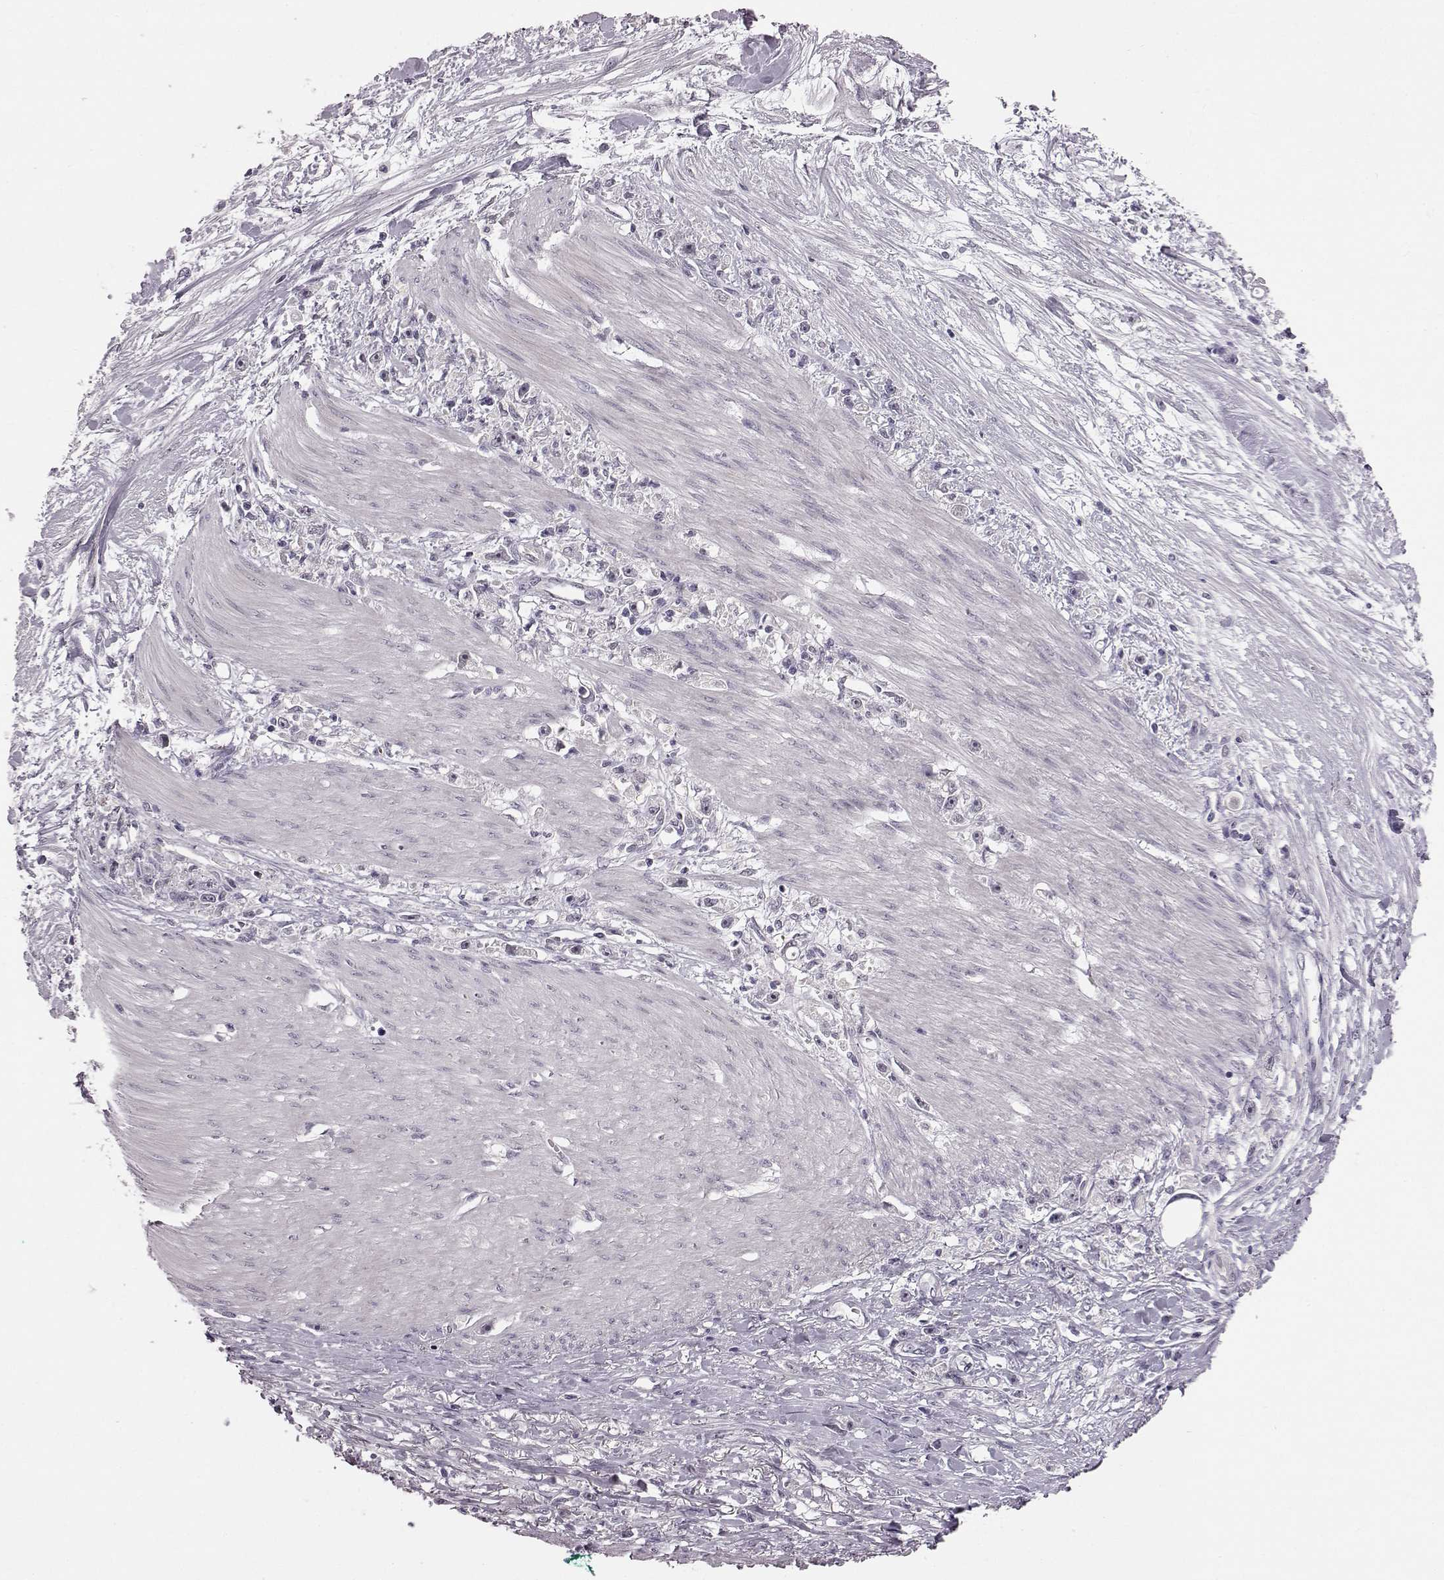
{"staining": {"intensity": "negative", "quantity": "none", "location": "none"}, "tissue": "stomach cancer", "cell_type": "Tumor cells", "image_type": "cancer", "snomed": [{"axis": "morphology", "description": "Adenocarcinoma, NOS"}, {"axis": "topography", "description": "Stomach"}], "caption": "An image of human stomach cancer is negative for staining in tumor cells.", "gene": "C10orf62", "patient": {"sex": "female", "age": 59}}